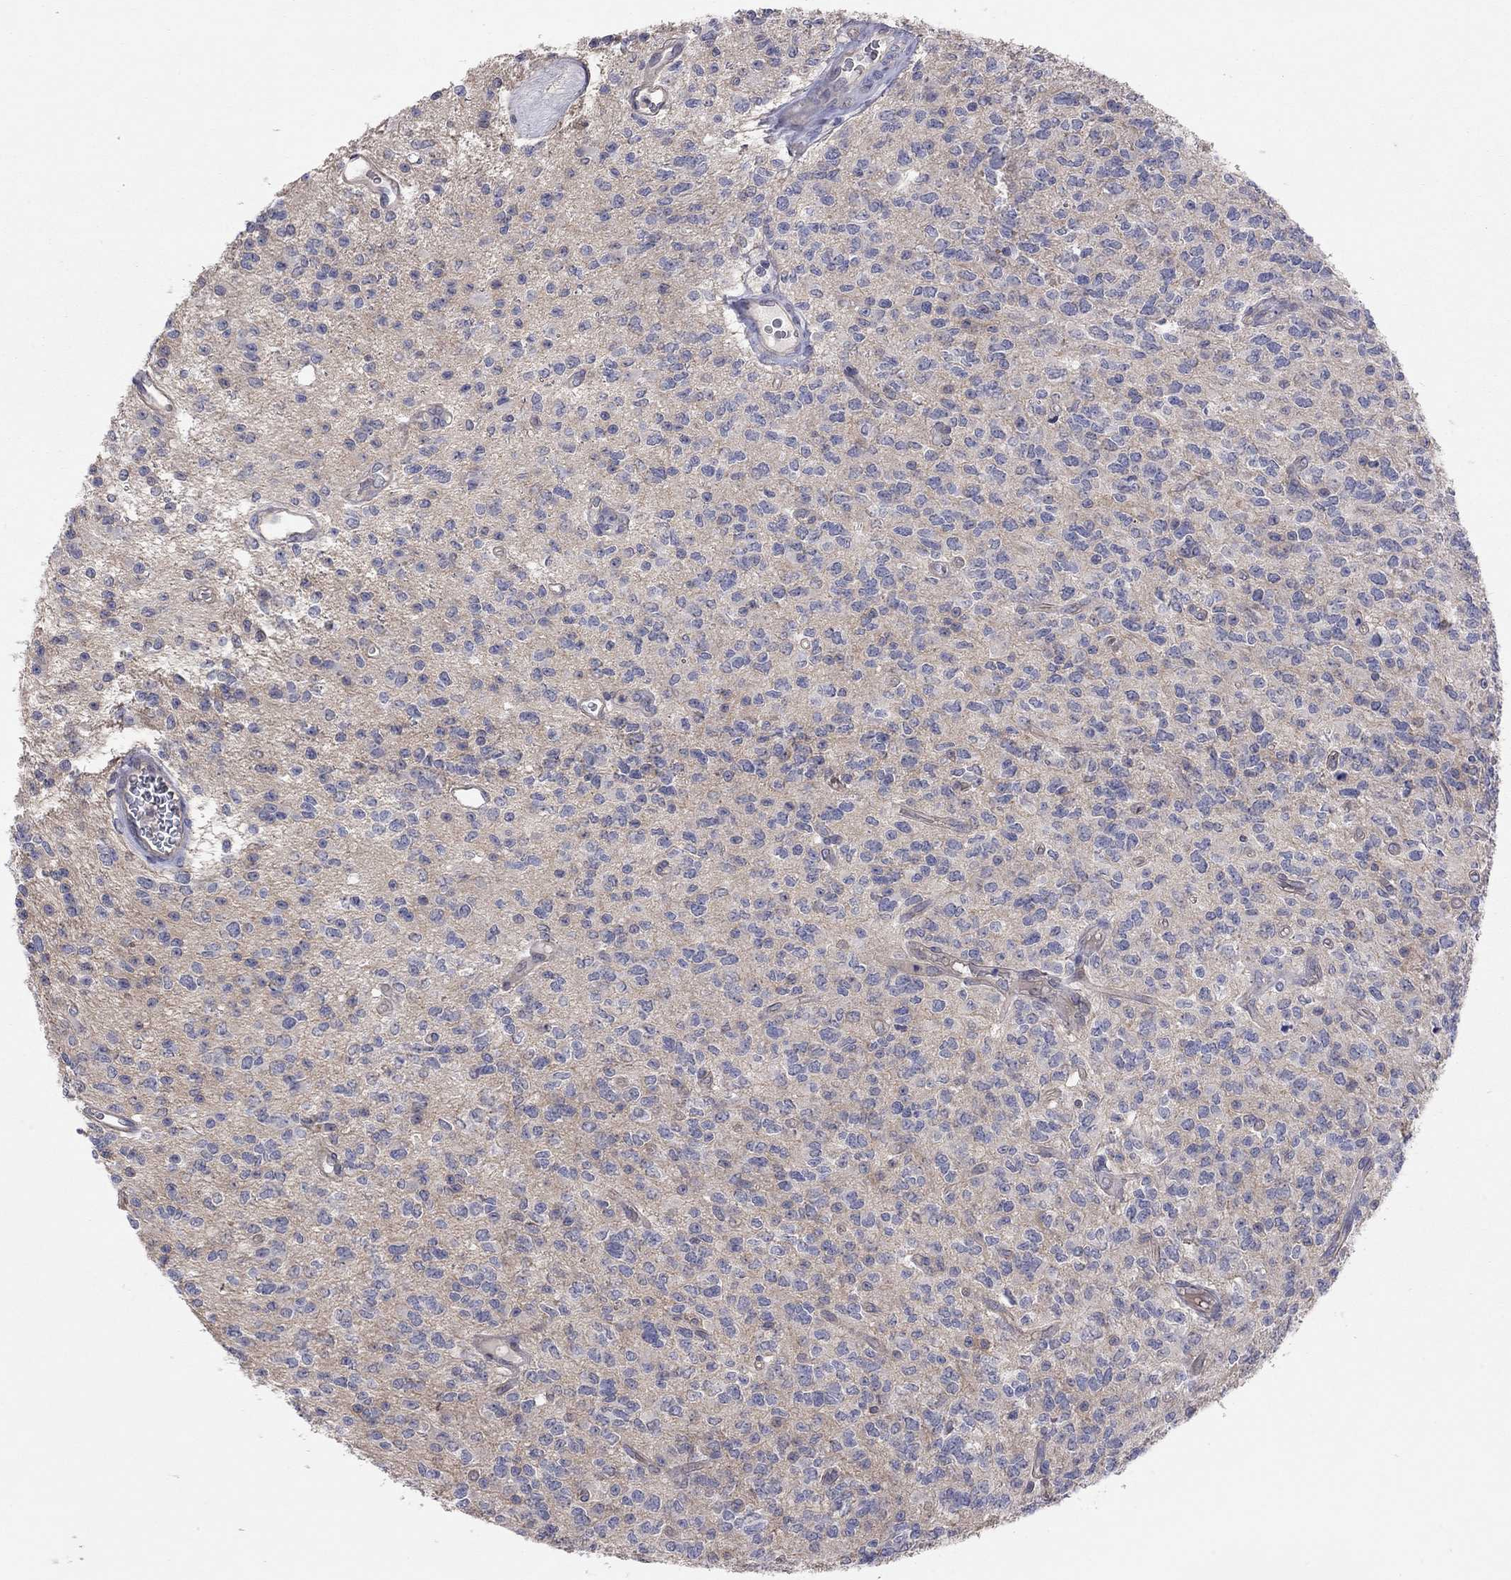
{"staining": {"intensity": "negative", "quantity": "none", "location": "none"}, "tissue": "glioma", "cell_type": "Tumor cells", "image_type": "cancer", "snomed": [{"axis": "morphology", "description": "Glioma, malignant, Low grade"}, {"axis": "topography", "description": "Brain"}], "caption": "A photomicrograph of malignant glioma (low-grade) stained for a protein demonstrates no brown staining in tumor cells. (DAB IHC with hematoxylin counter stain).", "gene": "KCNB1", "patient": {"sex": "female", "age": 45}}